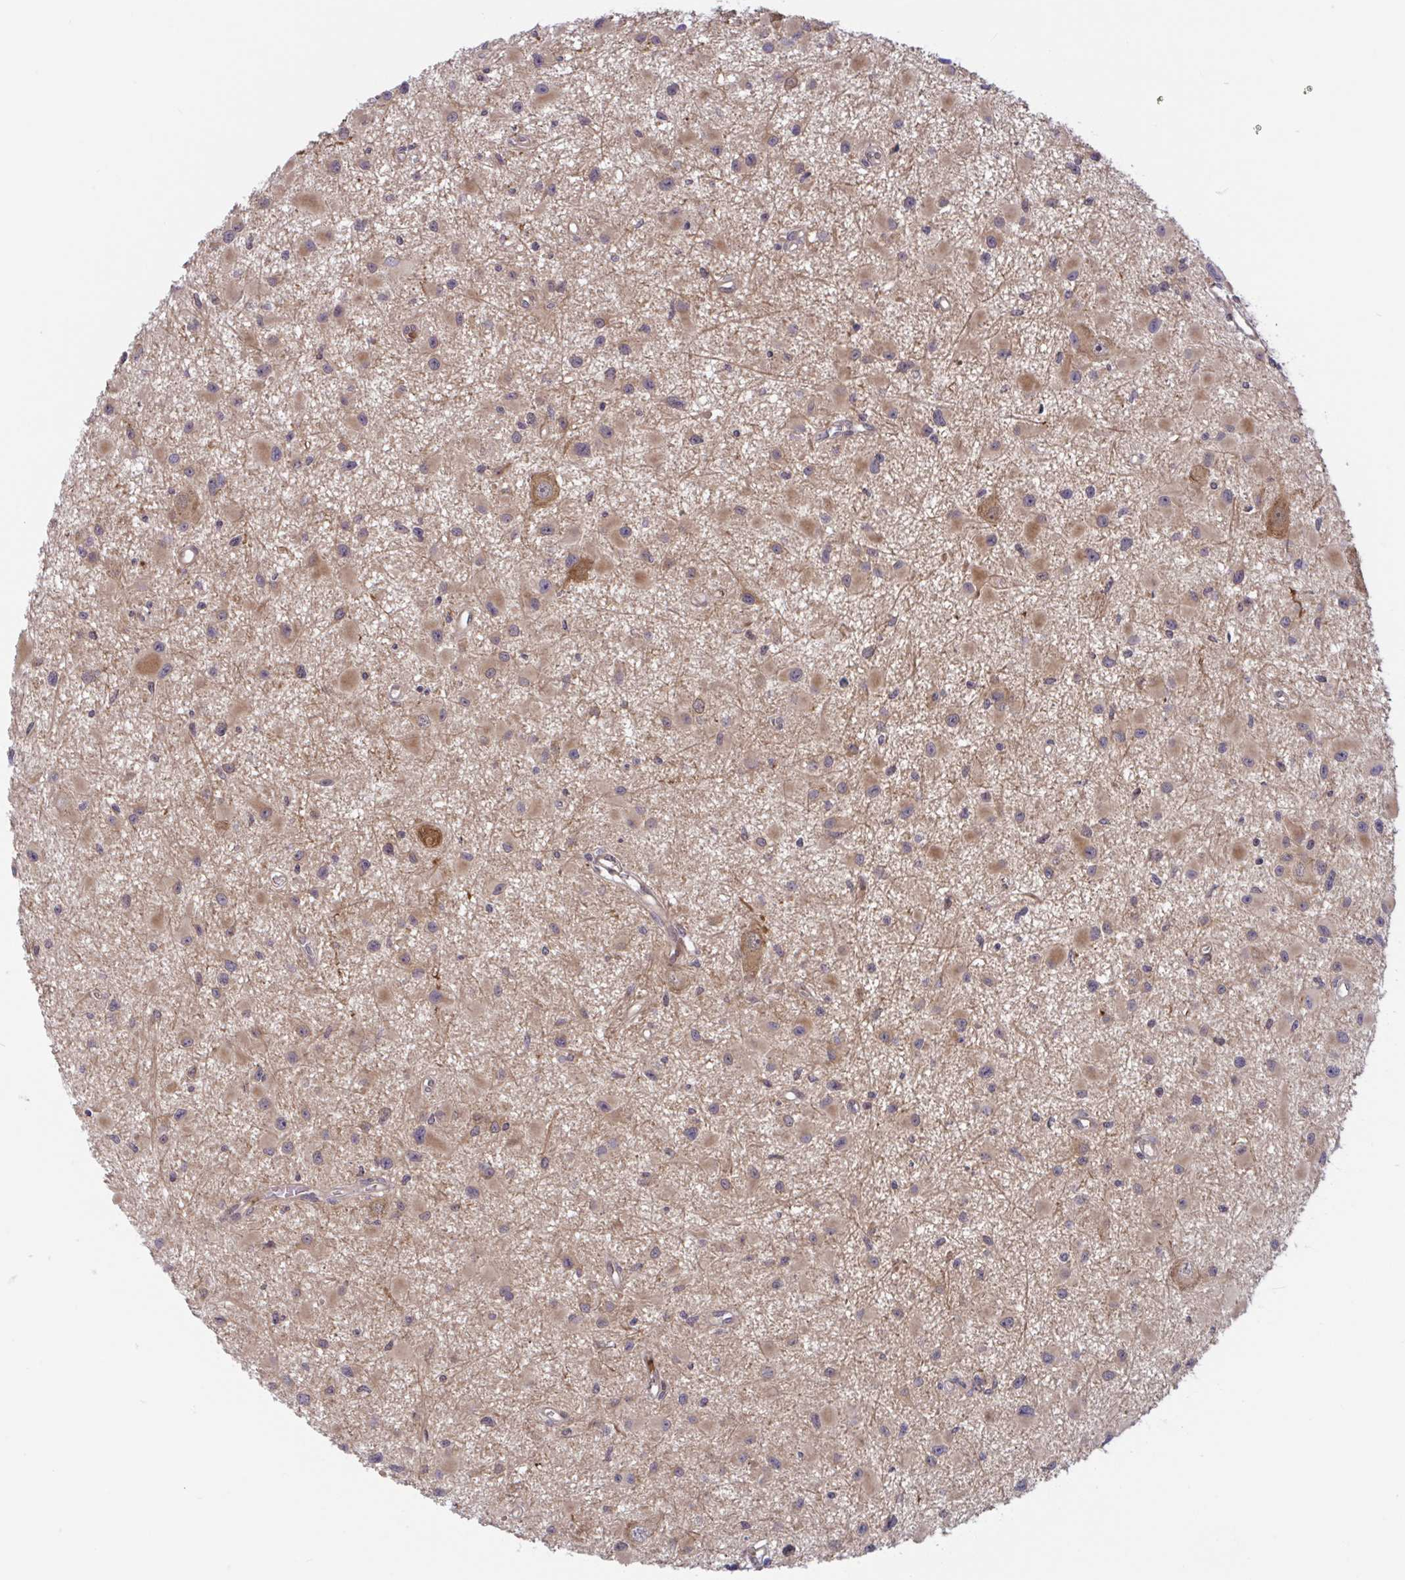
{"staining": {"intensity": "moderate", "quantity": ">75%", "location": "cytoplasmic/membranous"}, "tissue": "glioma", "cell_type": "Tumor cells", "image_type": "cancer", "snomed": [{"axis": "morphology", "description": "Glioma, malignant, High grade"}, {"axis": "topography", "description": "Brain"}], "caption": "Immunohistochemistry (IHC) photomicrograph of neoplastic tissue: human high-grade glioma (malignant) stained using immunohistochemistry (IHC) displays medium levels of moderate protein expression localized specifically in the cytoplasmic/membranous of tumor cells, appearing as a cytoplasmic/membranous brown color.", "gene": "LMNTD2", "patient": {"sex": "male", "age": 54}}